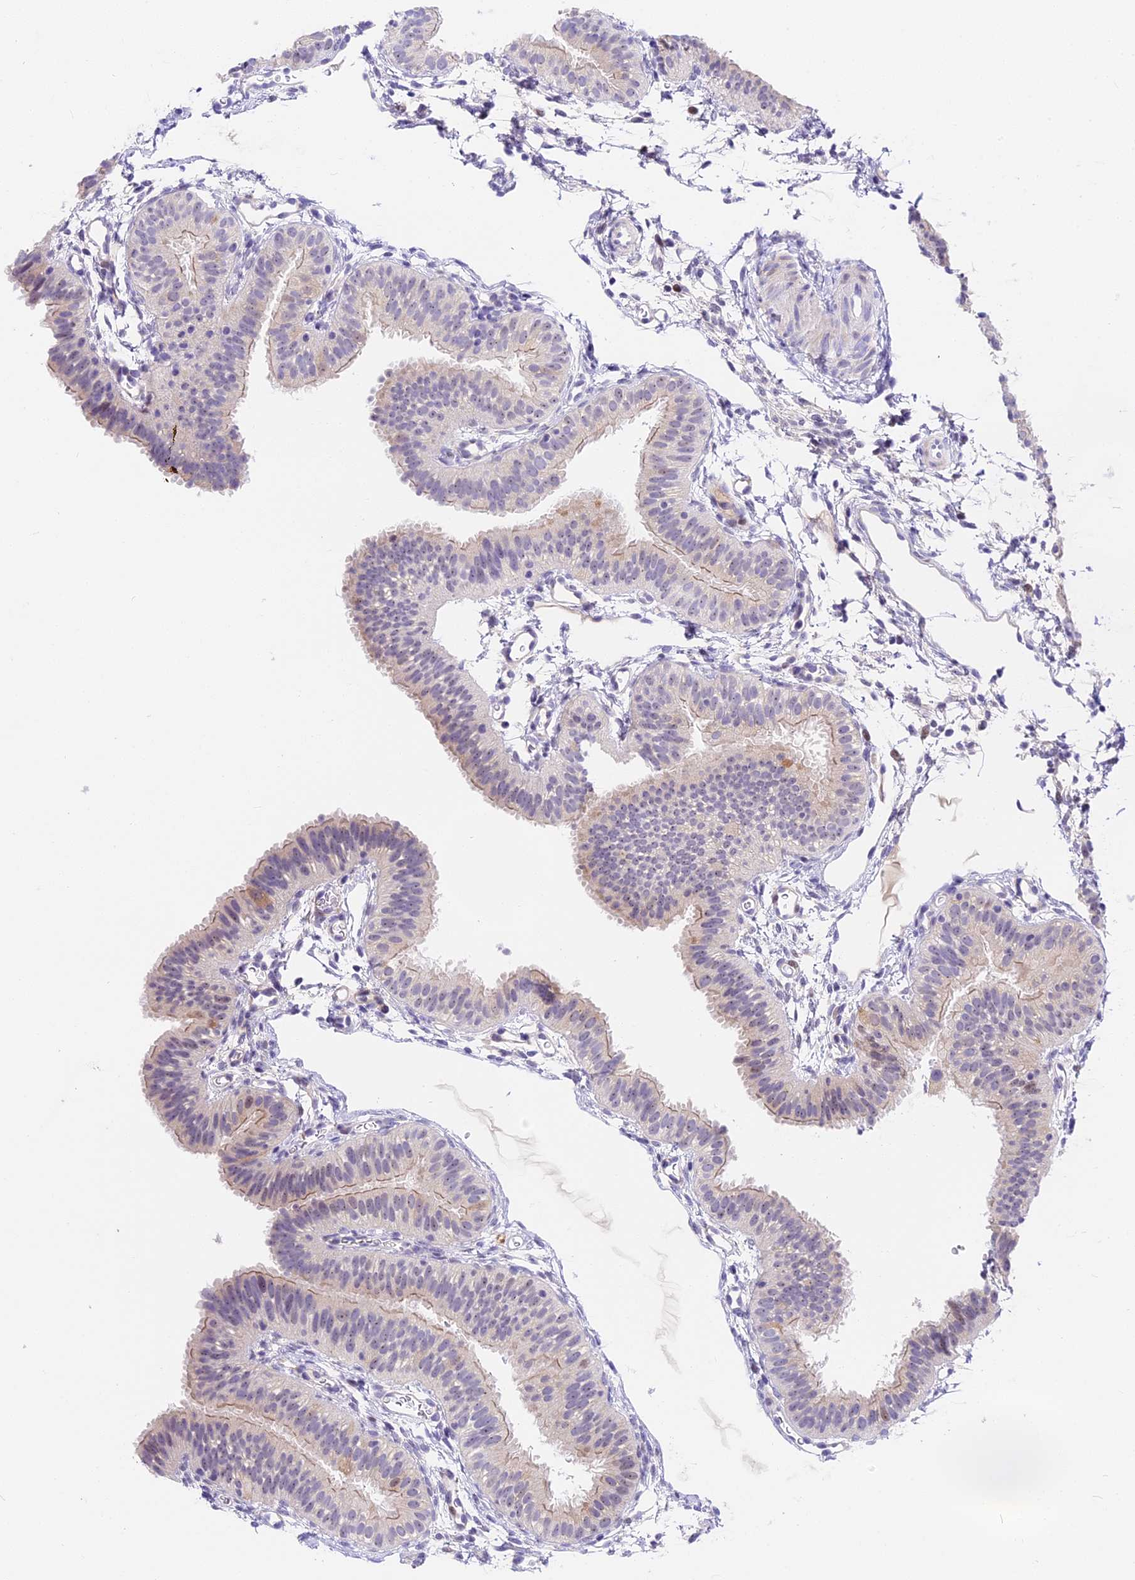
{"staining": {"intensity": "moderate", "quantity": "<25%", "location": "cytoplasmic/membranous,nuclear"}, "tissue": "fallopian tube", "cell_type": "Glandular cells", "image_type": "normal", "snomed": [{"axis": "morphology", "description": "Normal tissue, NOS"}, {"axis": "topography", "description": "Fallopian tube"}], "caption": "Immunohistochemical staining of benign fallopian tube exhibits low levels of moderate cytoplasmic/membranous,nuclear staining in approximately <25% of glandular cells.", "gene": "MIDN", "patient": {"sex": "female", "age": 35}}